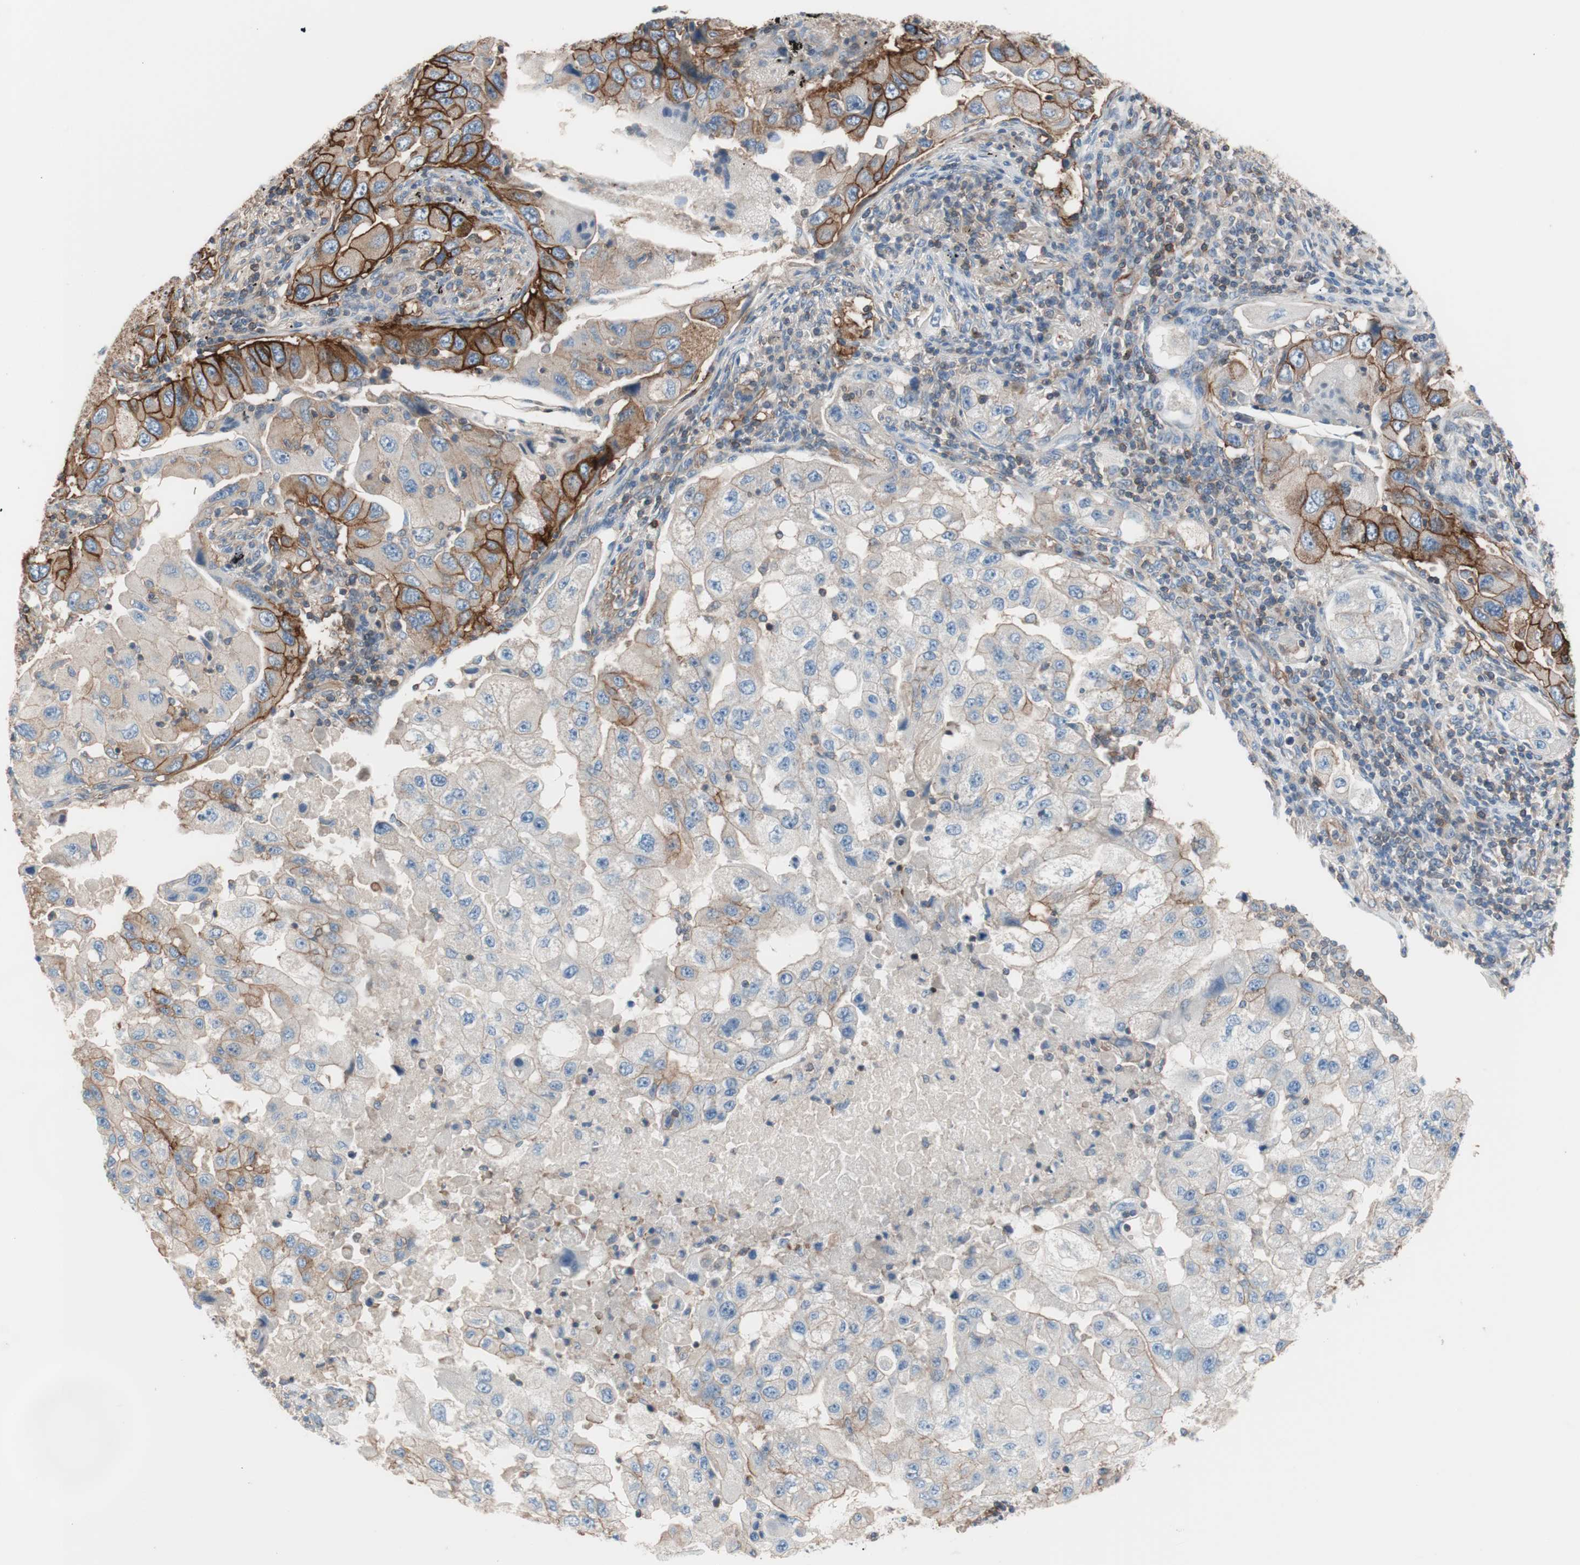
{"staining": {"intensity": "strong", "quantity": "25%-75%", "location": "cytoplasmic/membranous"}, "tissue": "lung cancer", "cell_type": "Tumor cells", "image_type": "cancer", "snomed": [{"axis": "morphology", "description": "Adenocarcinoma, NOS"}, {"axis": "topography", "description": "Lung"}], "caption": "Brown immunohistochemical staining in human adenocarcinoma (lung) reveals strong cytoplasmic/membranous positivity in approximately 25%-75% of tumor cells. The staining is performed using DAB (3,3'-diaminobenzidine) brown chromogen to label protein expression. The nuclei are counter-stained blue using hematoxylin.", "gene": "GPR160", "patient": {"sex": "female", "age": 65}}